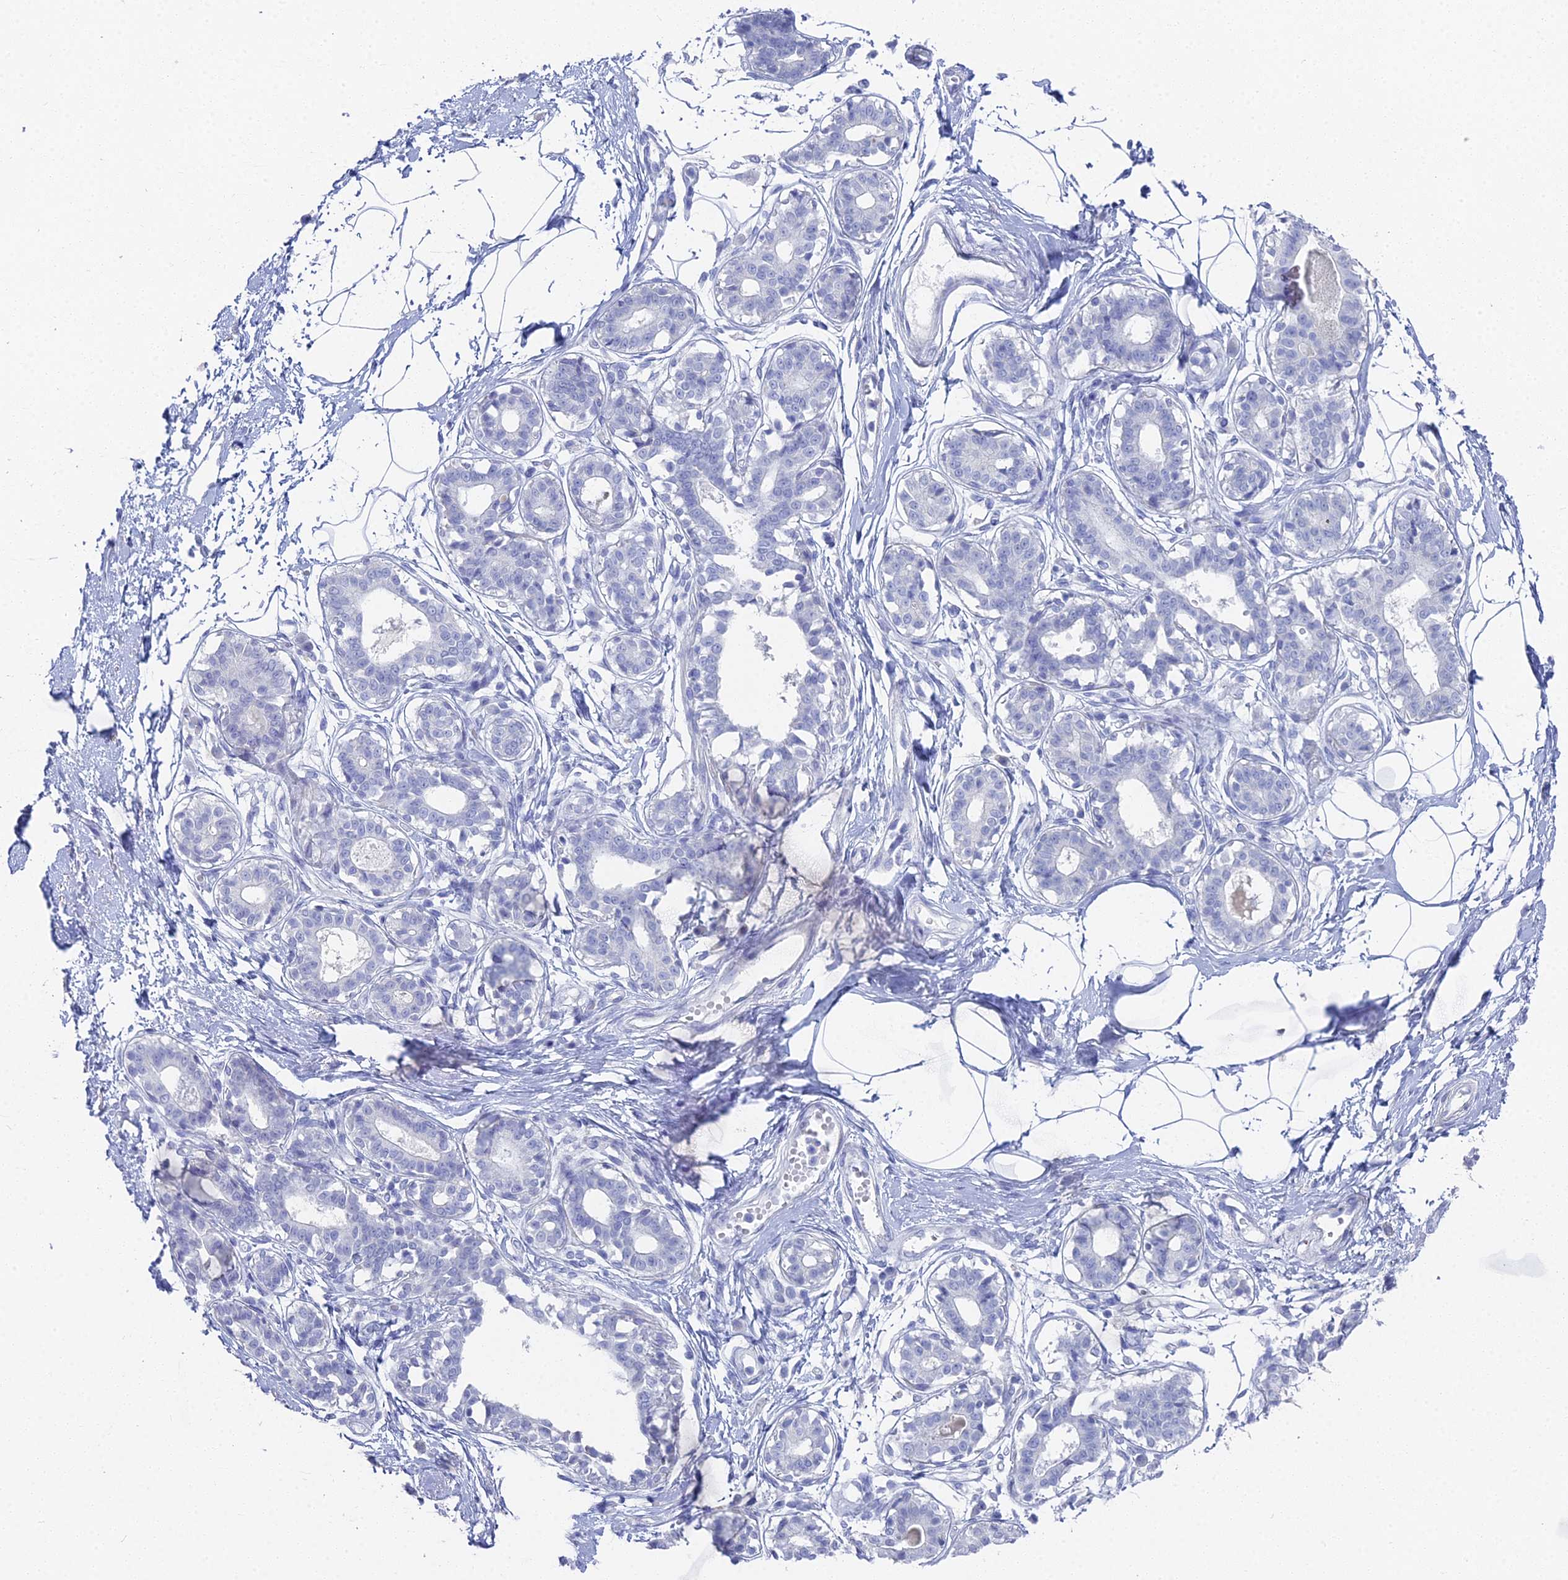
{"staining": {"intensity": "negative", "quantity": "none", "location": "none"}, "tissue": "breast", "cell_type": "Adipocytes", "image_type": "normal", "snomed": [{"axis": "morphology", "description": "Normal tissue, NOS"}, {"axis": "topography", "description": "Breast"}], "caption": "The immunohistochemistry histopathology image has no significant staining in adipocytes of breast.", "gene": "ALPP", "patient": {"sex": "female", "age": 45}}